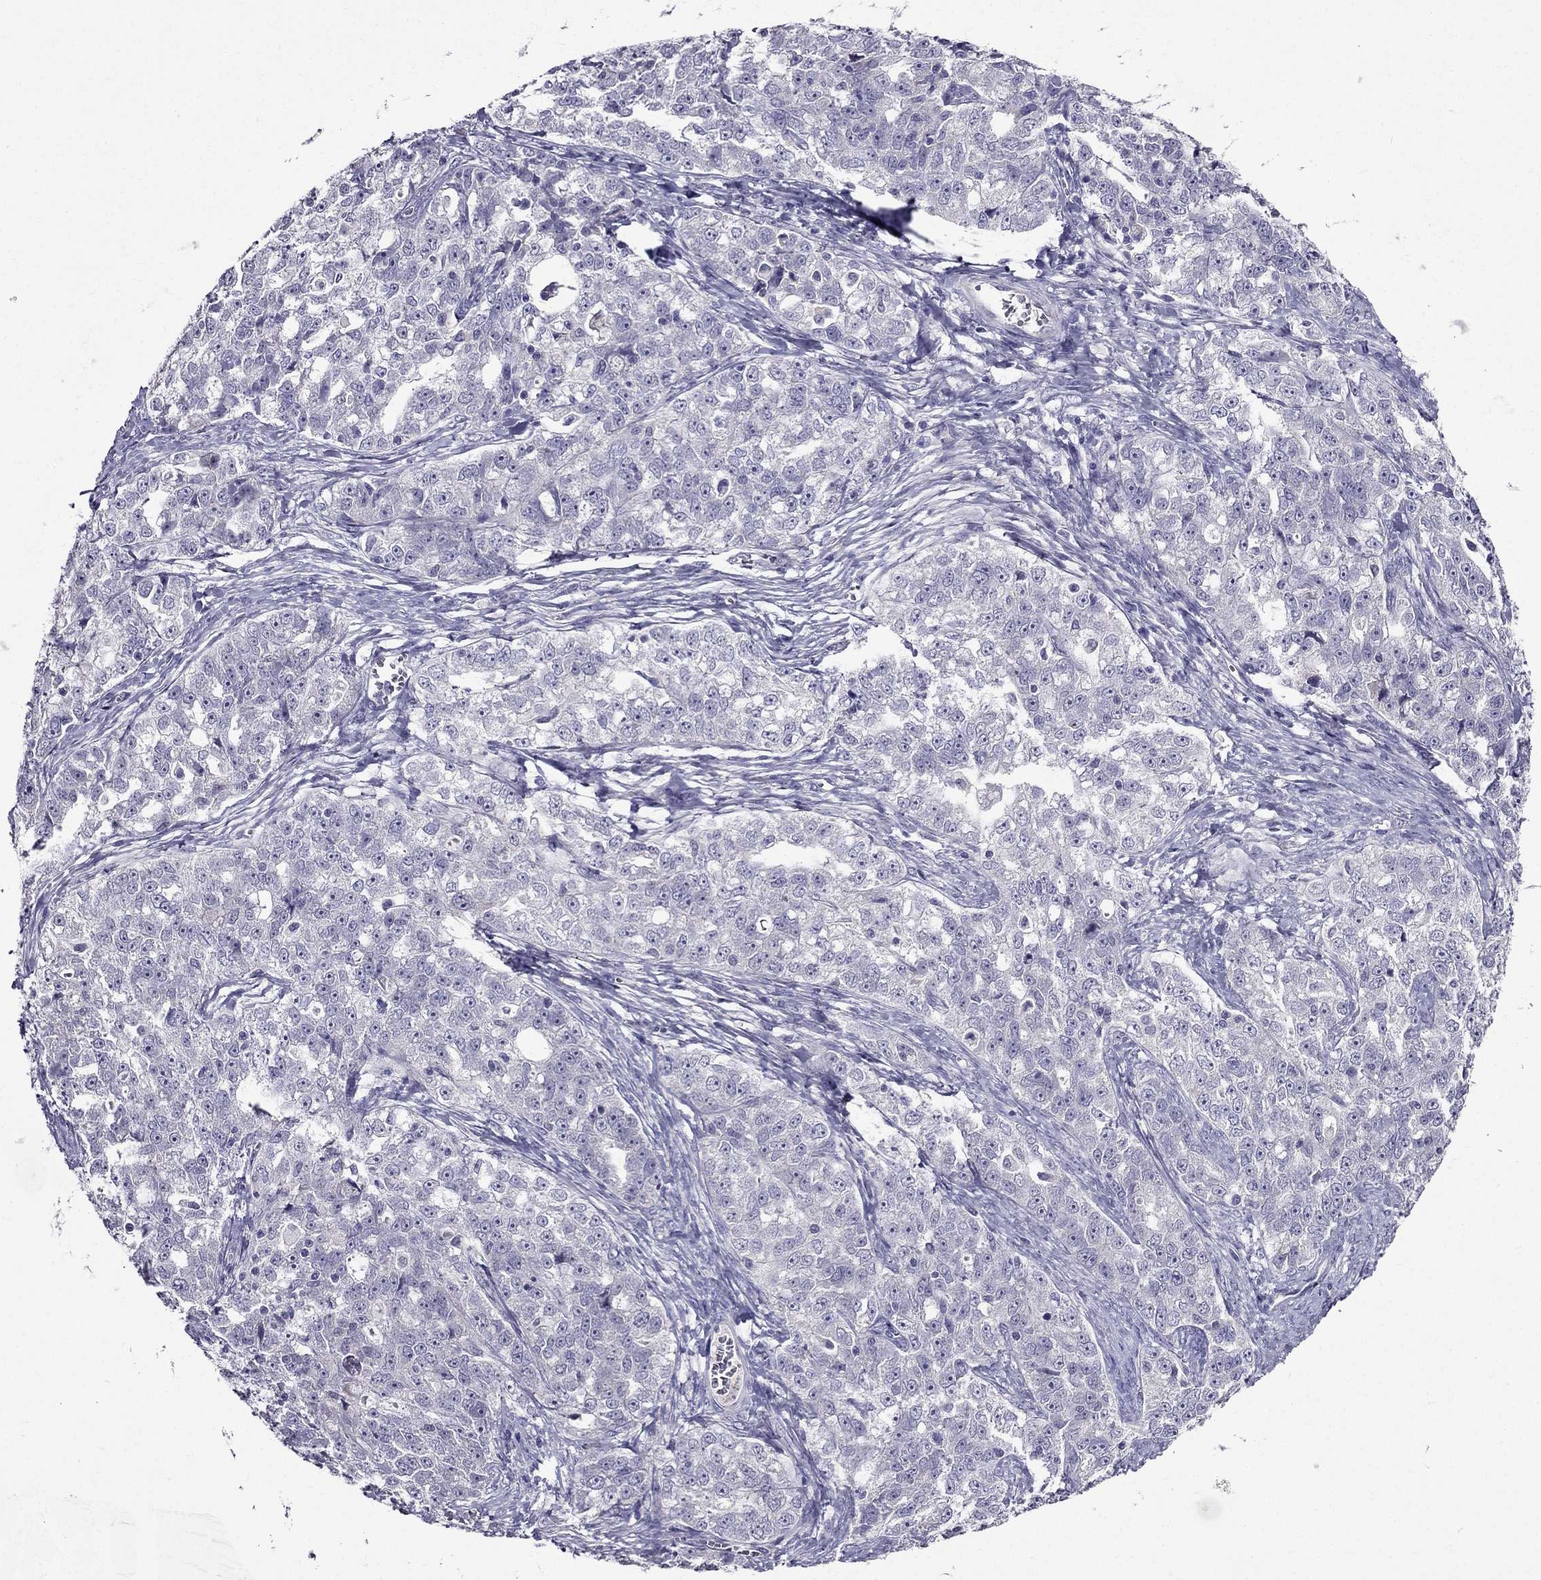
{"staining": {"intensity": "negative", "quantity": "none", "location": "none"}, "tissue": "ovarian cancer", "cell_type": "Tumor cells", "image_type": "cancer", "snomed": [{"axis": "morphology", "description": "Cystadenocarcinoma, serous, NOS"}, {"axis": "topography", "description": "Ovary"}], "caption": "Serous cystadenocarcinoma (ovarian) was stained to show a protein in brown. There is no significant staining in tumor cells.", "gene": "DUSP15", "patient": {"sex": "female", "age": 51}}